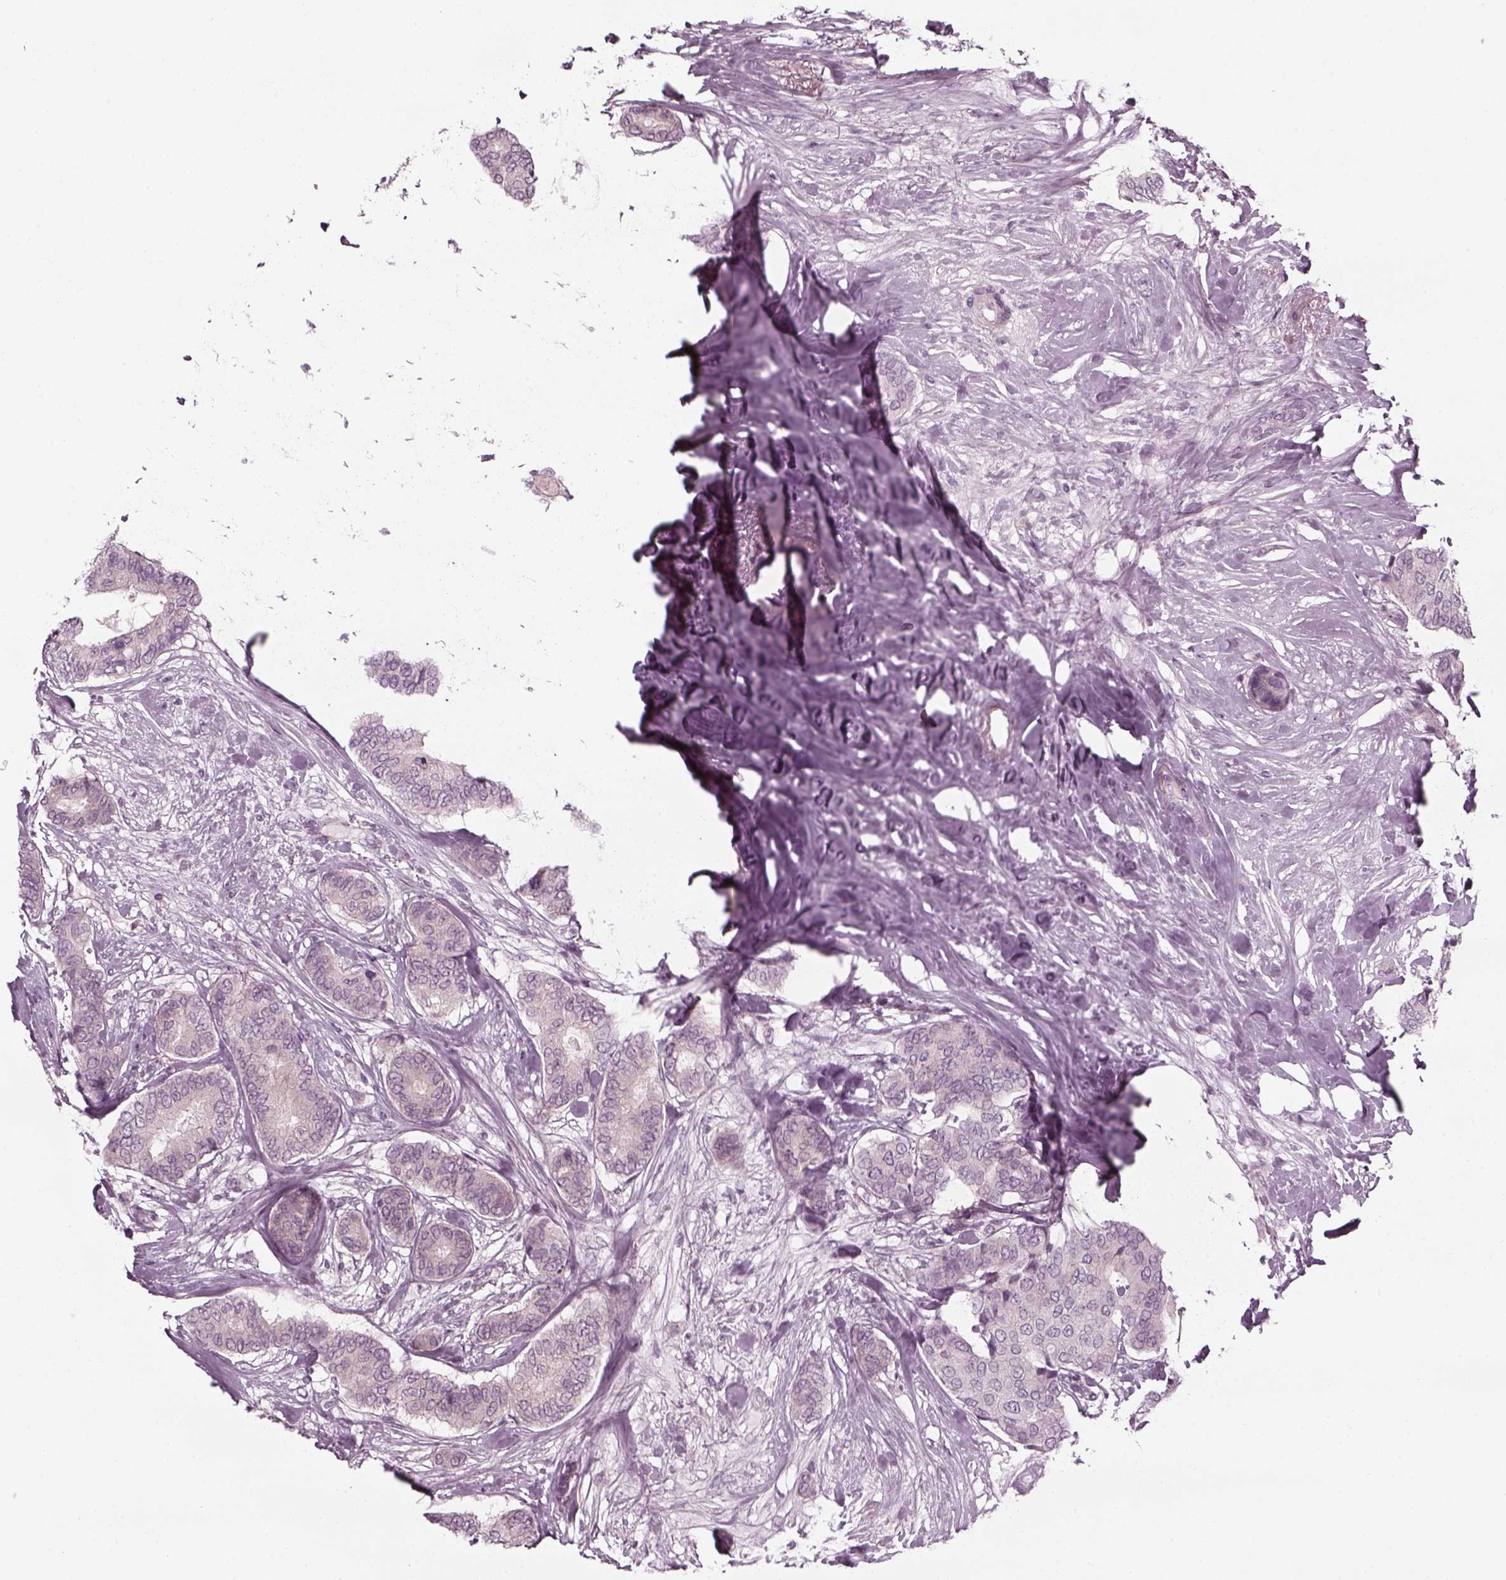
{"staining": {"intensity": "negative", "quantity": "none", "location": "none"}, "tissue": "breast cancer", "cell_type": "Tumor cells", "image_type": "cancer", "snomed": [{"axis": "morphology", "description": "Duct carcinoma"}, {"axis": "topography", "description": "Breast"}], "caption": "Tumor cells are negative for brown protein staining in breast cancer.", "gene": "PNMT", "patient": {"sex": "female", "age": 75}}